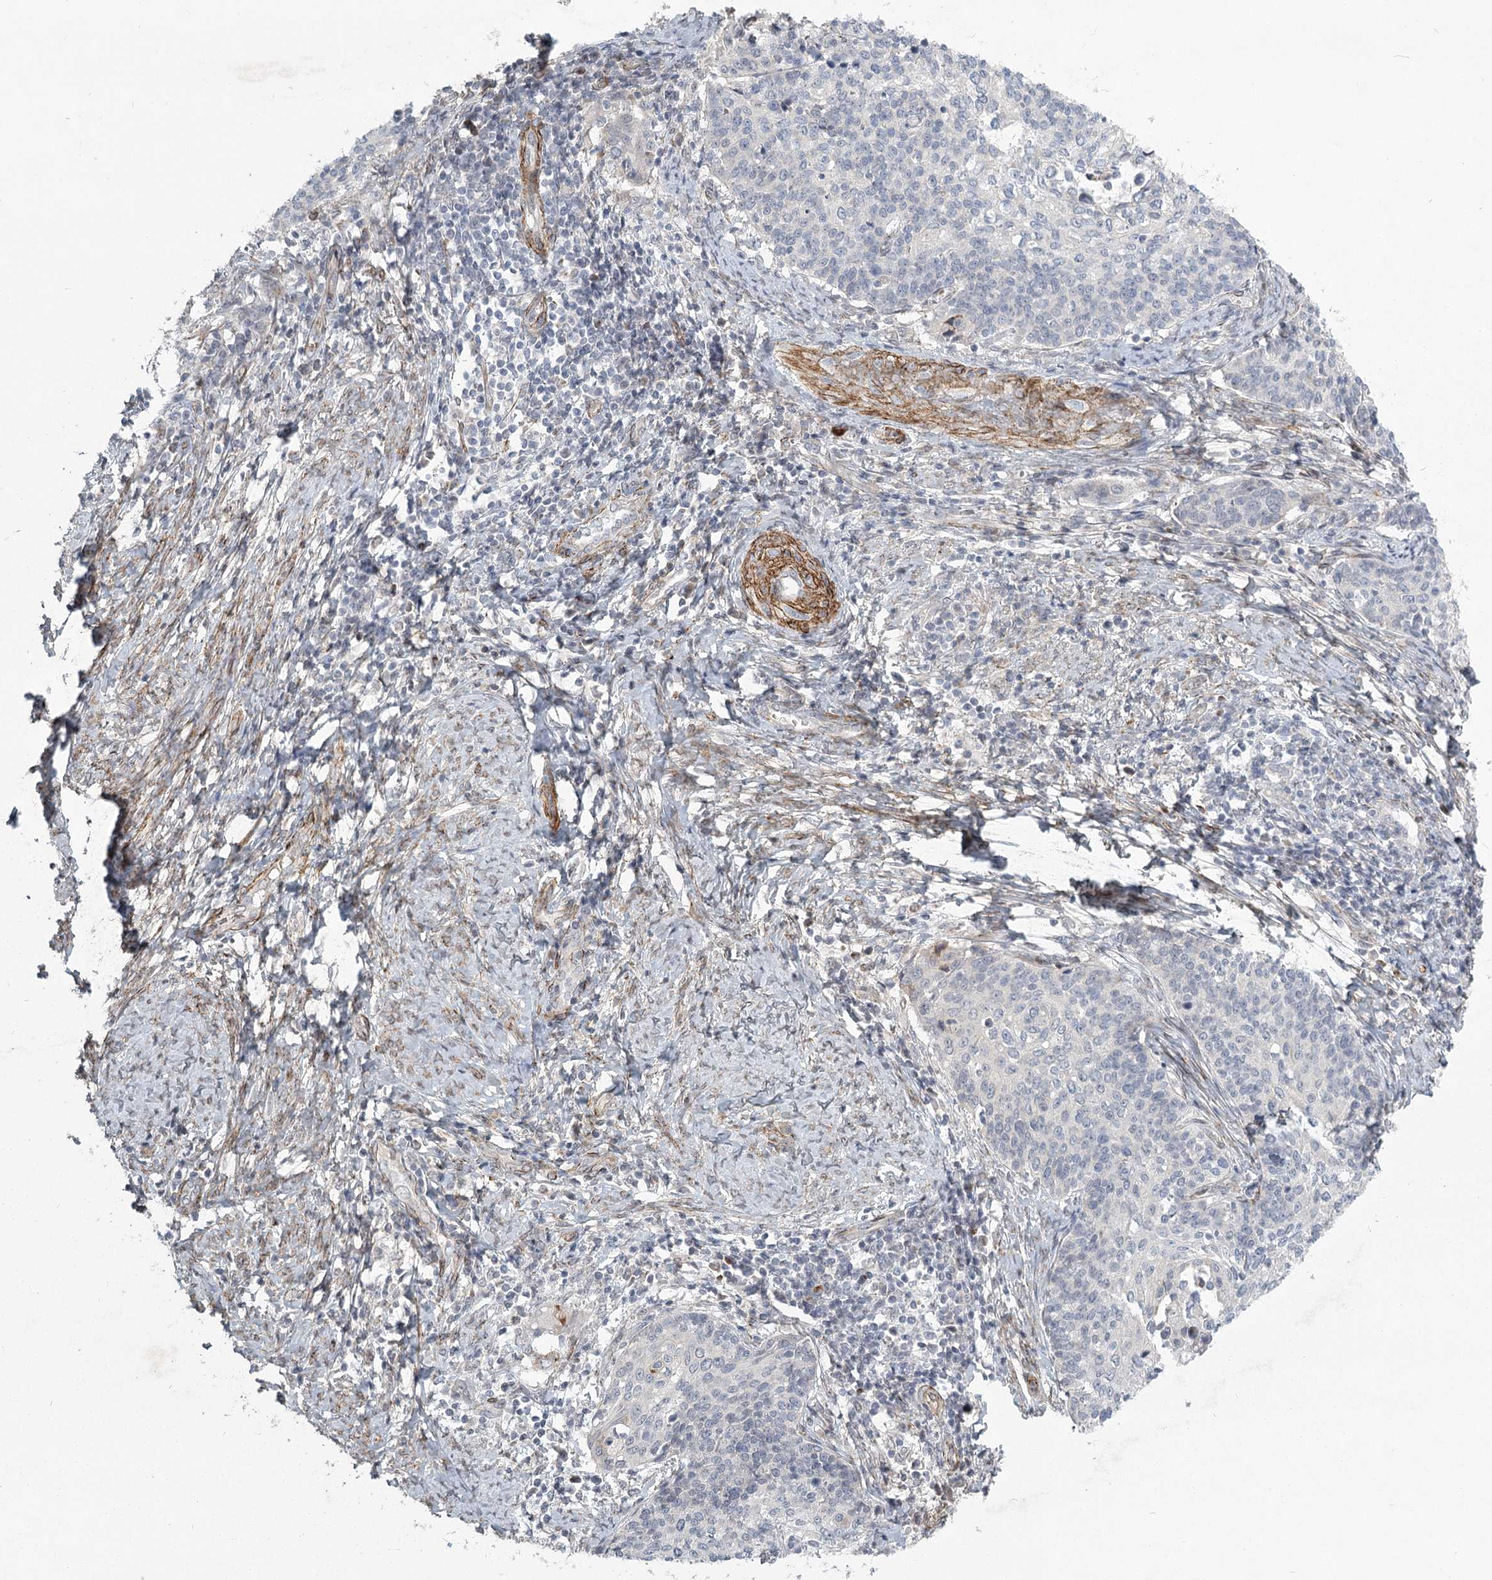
{"staining": {"intensity": "negative", "quantity": "none", "location": "none"}, "tissue": "cervical cancer", "cell_type": "Tumor cells", "image_type": "cancer", "snomed": [{"axis": "morphology", "description": "Squamous cell carcinoma, NOS"}, {"axis": "topography", "description": "Cervix"}], "caption": "This is an immunohistochemistry (IHC) micrograph of cervical squamous cell carcinoma. There is no staining in tumor cells.", "gene": "MEPE", "patient": {"sex": "female", "age": 39}}